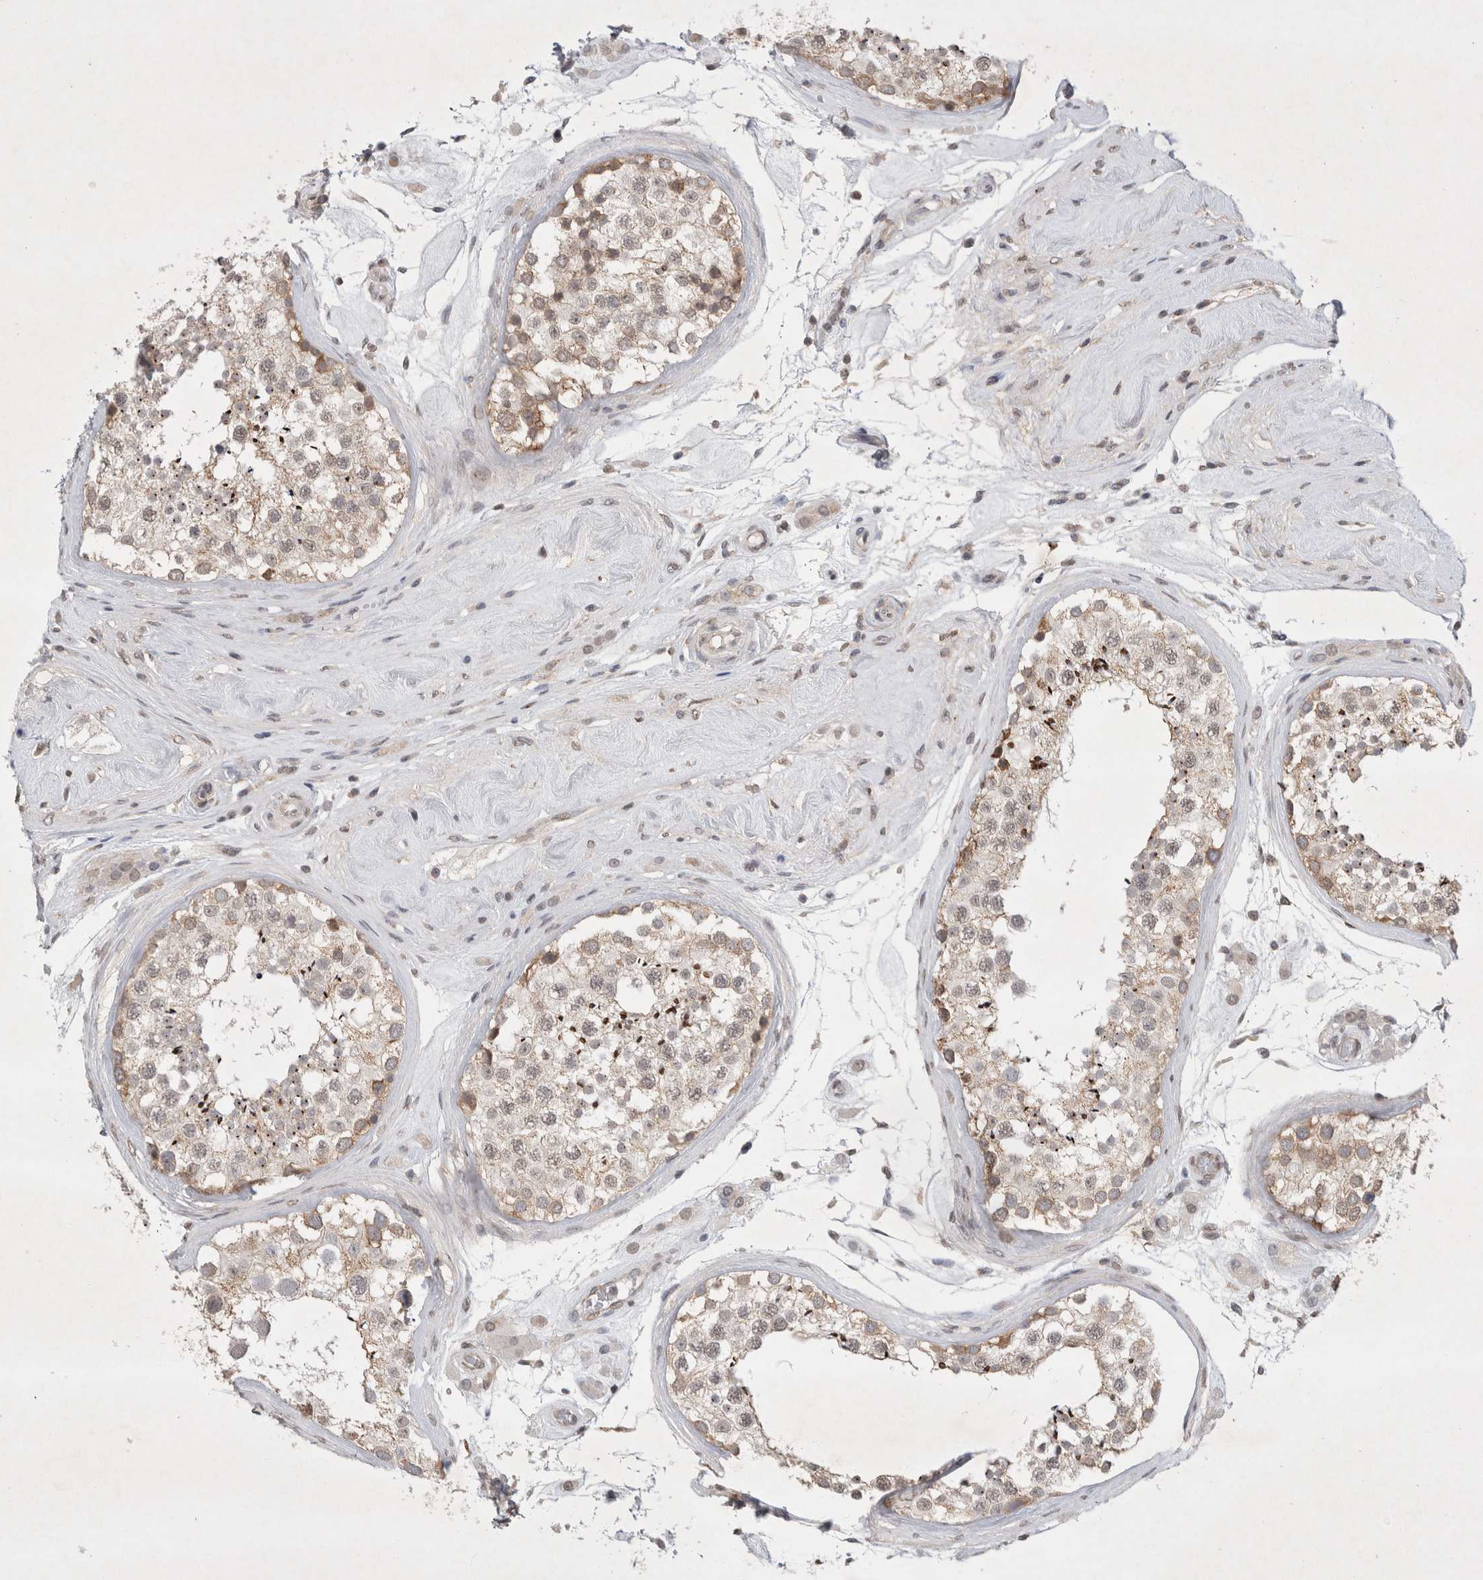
{"staining": {"intensity": "weak", "quantity": "<25%", "location": "cytoplasmic/membranous"}, "tissue": "testis", "cell_type": "Cells in seminiferous ducts", "image_type": "normal", "snomed": [{"axis": "morphology", "description": "Normal tissue, NOS"}, {"axis": "topography", "description": "Testis"}], "caption": "The immunohistochemistry photomicrograph has no significant positivity in cells in seminiferous ducts of testis. The staining is performed using DAB brown chromogen with nuclei counter-stained in using hematoxylin.", "gene": "WIPF2", "patient": {"sex": "male", "age": 46}}